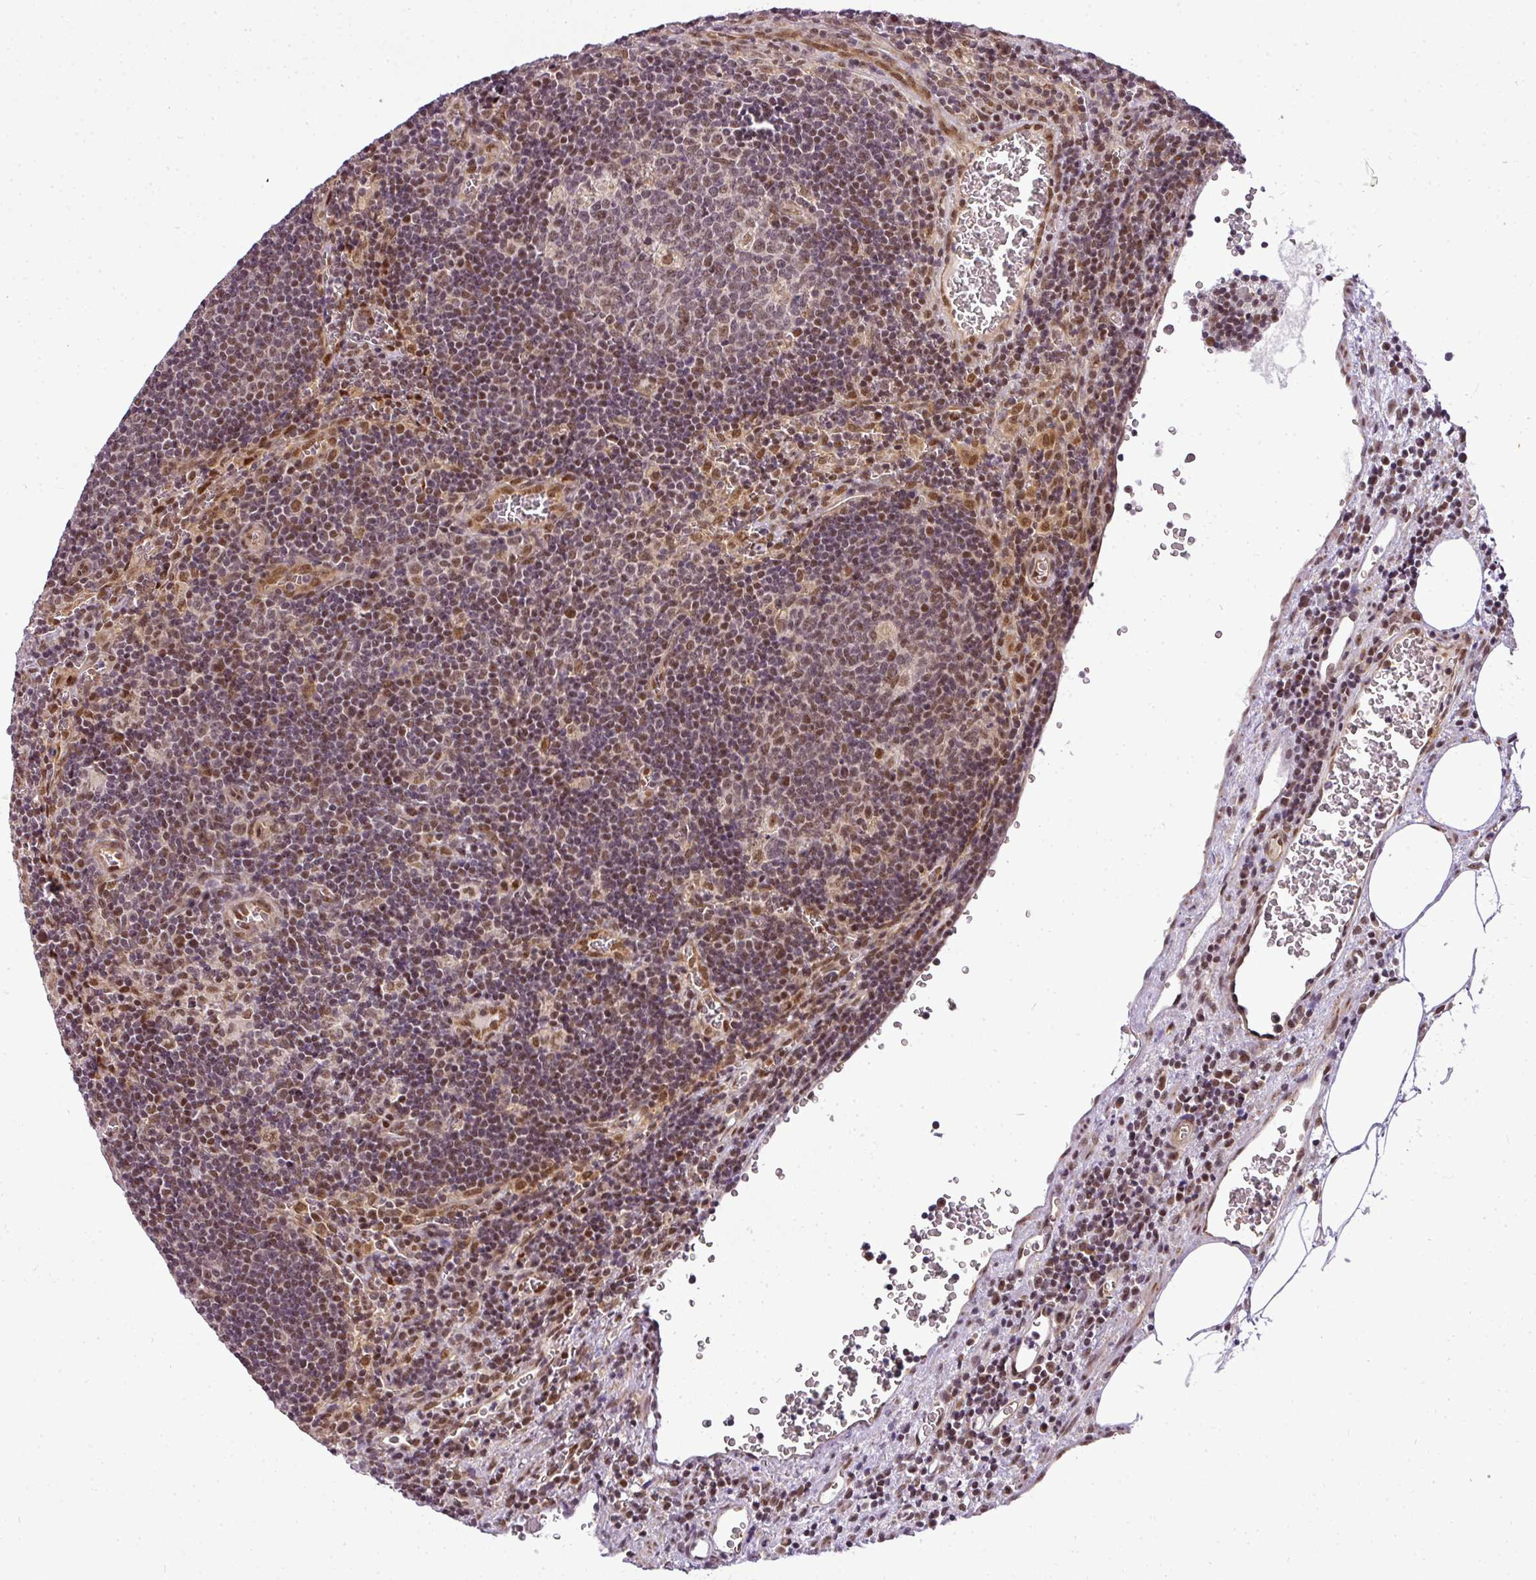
{"staining": {"intensity": "moderate", "quantity": "25%-75%", "location": "nuclear"}, "tissue": "lymph node", "cell_type": "Germinal center cells", "image_type": "normal", "snomed": [{"axis": "morphology", "description": "Normal tissue, NOS"}, {"axis": "topography", "description": "Lymph node"}], "caption": "Lymph node stained with immunohistochemistry exhibits moderate nuclear expression in about 25%-75% of germinal center cells. The staining was performed using DAB (3,3'-diaminobenzidine), with brown indicating positive protein expression. Nuclei are stained blue with hematoxylin.", "gene": "C1orf226", "patient": {"sex": "male", "age": 50}}